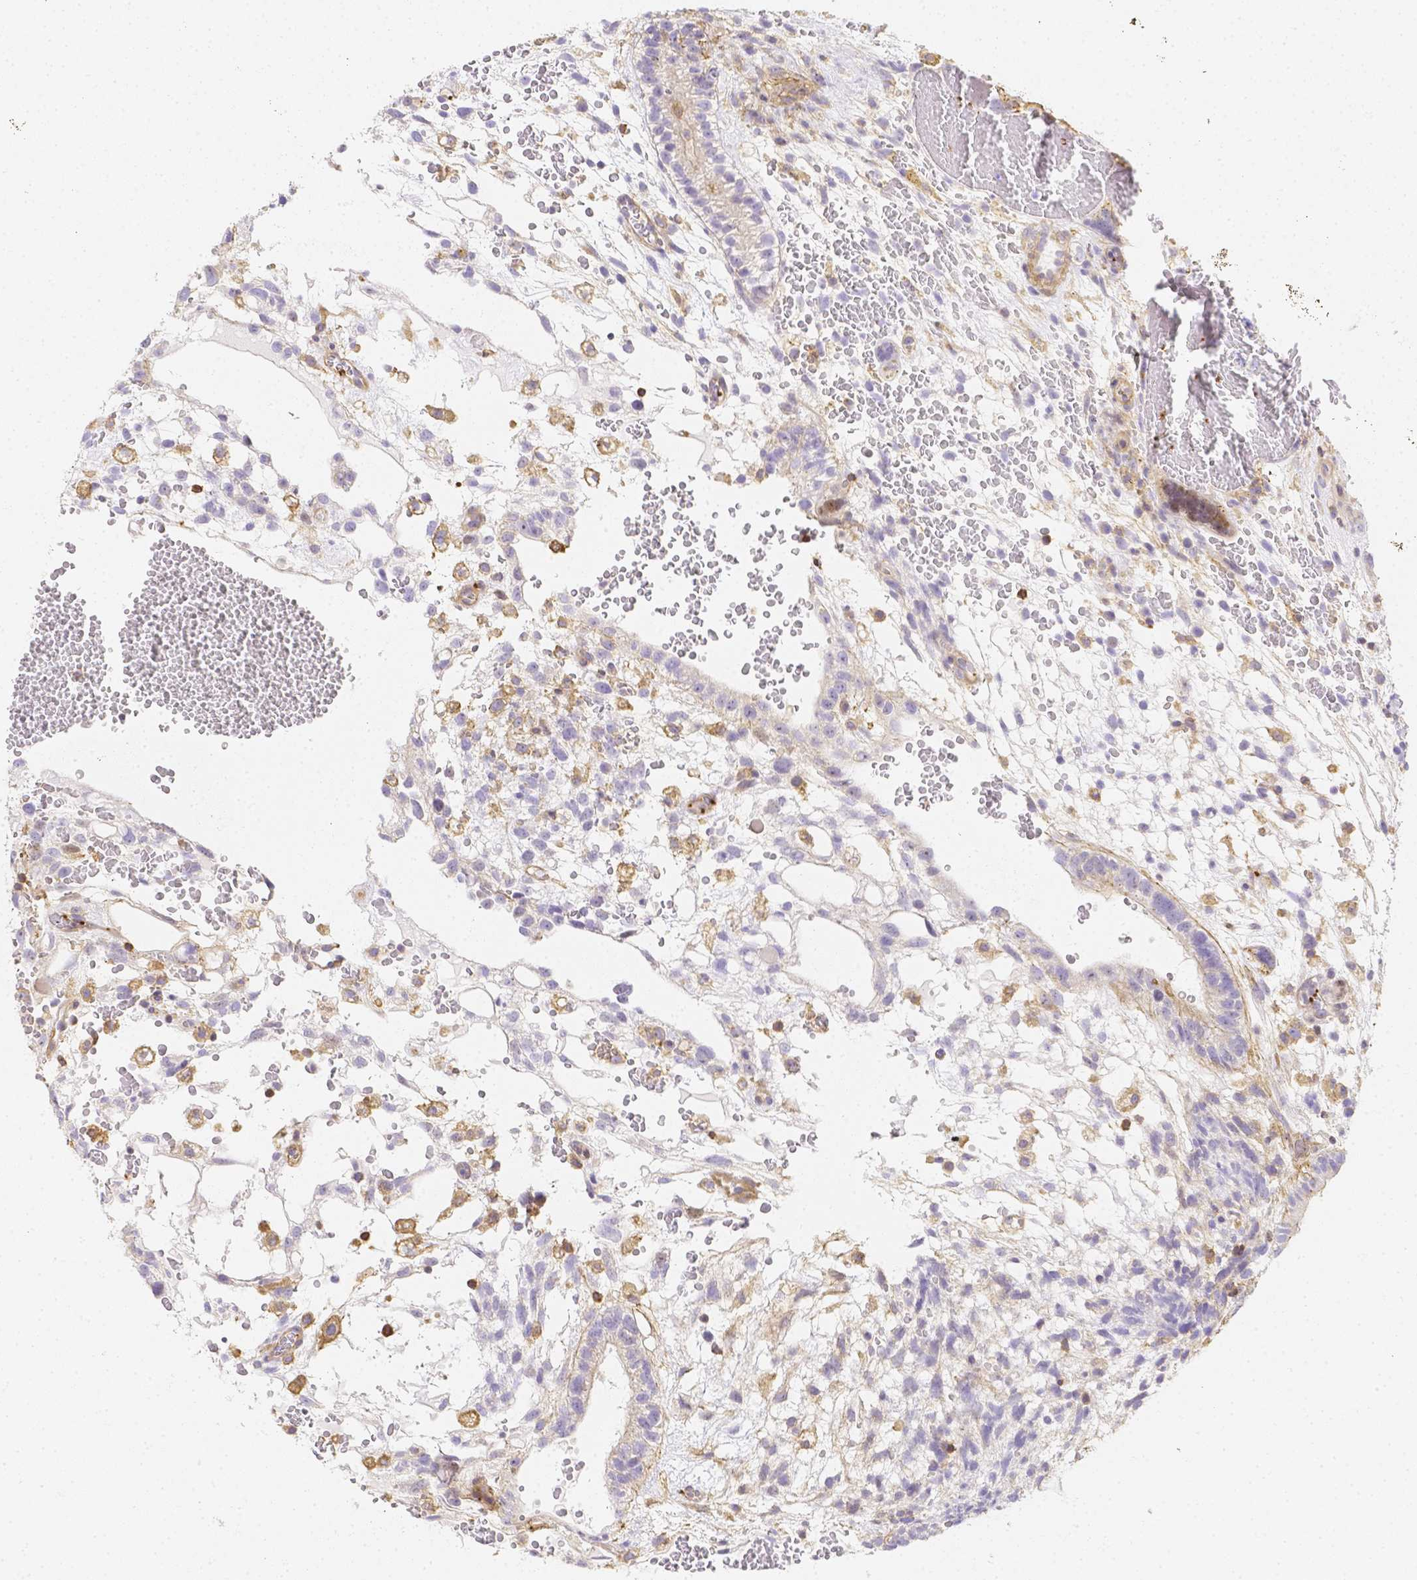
{"staining": {"intensity": "weak", "quantity": "25%-75%", "location": "cytoplasmic/membranous"}, "tissue": "testis cancer", "cell_type": "Tumor cells", "image_type": "cancer", "snomed": [{"axis": "morphology", "description": "Normal tissue, NOS"}, {"axis": "morphology", "description": "Carcinoma, Embryonal, NOS"}, {"axis": "topography", "description": "Testis"}], "caption": "Immunohistochemistry (IHC) photomicrograph of neoplastic tissue: testis embryonal carcinoma stained using IHC displays low levels of weak protein expression localized specifically in the cytoplasmic/membranous of tumor cells, appearing as a cytoplasmic/membranous brown color.", "gene": "ASAH2", "patient": {"sex": "male", "age": 32}}